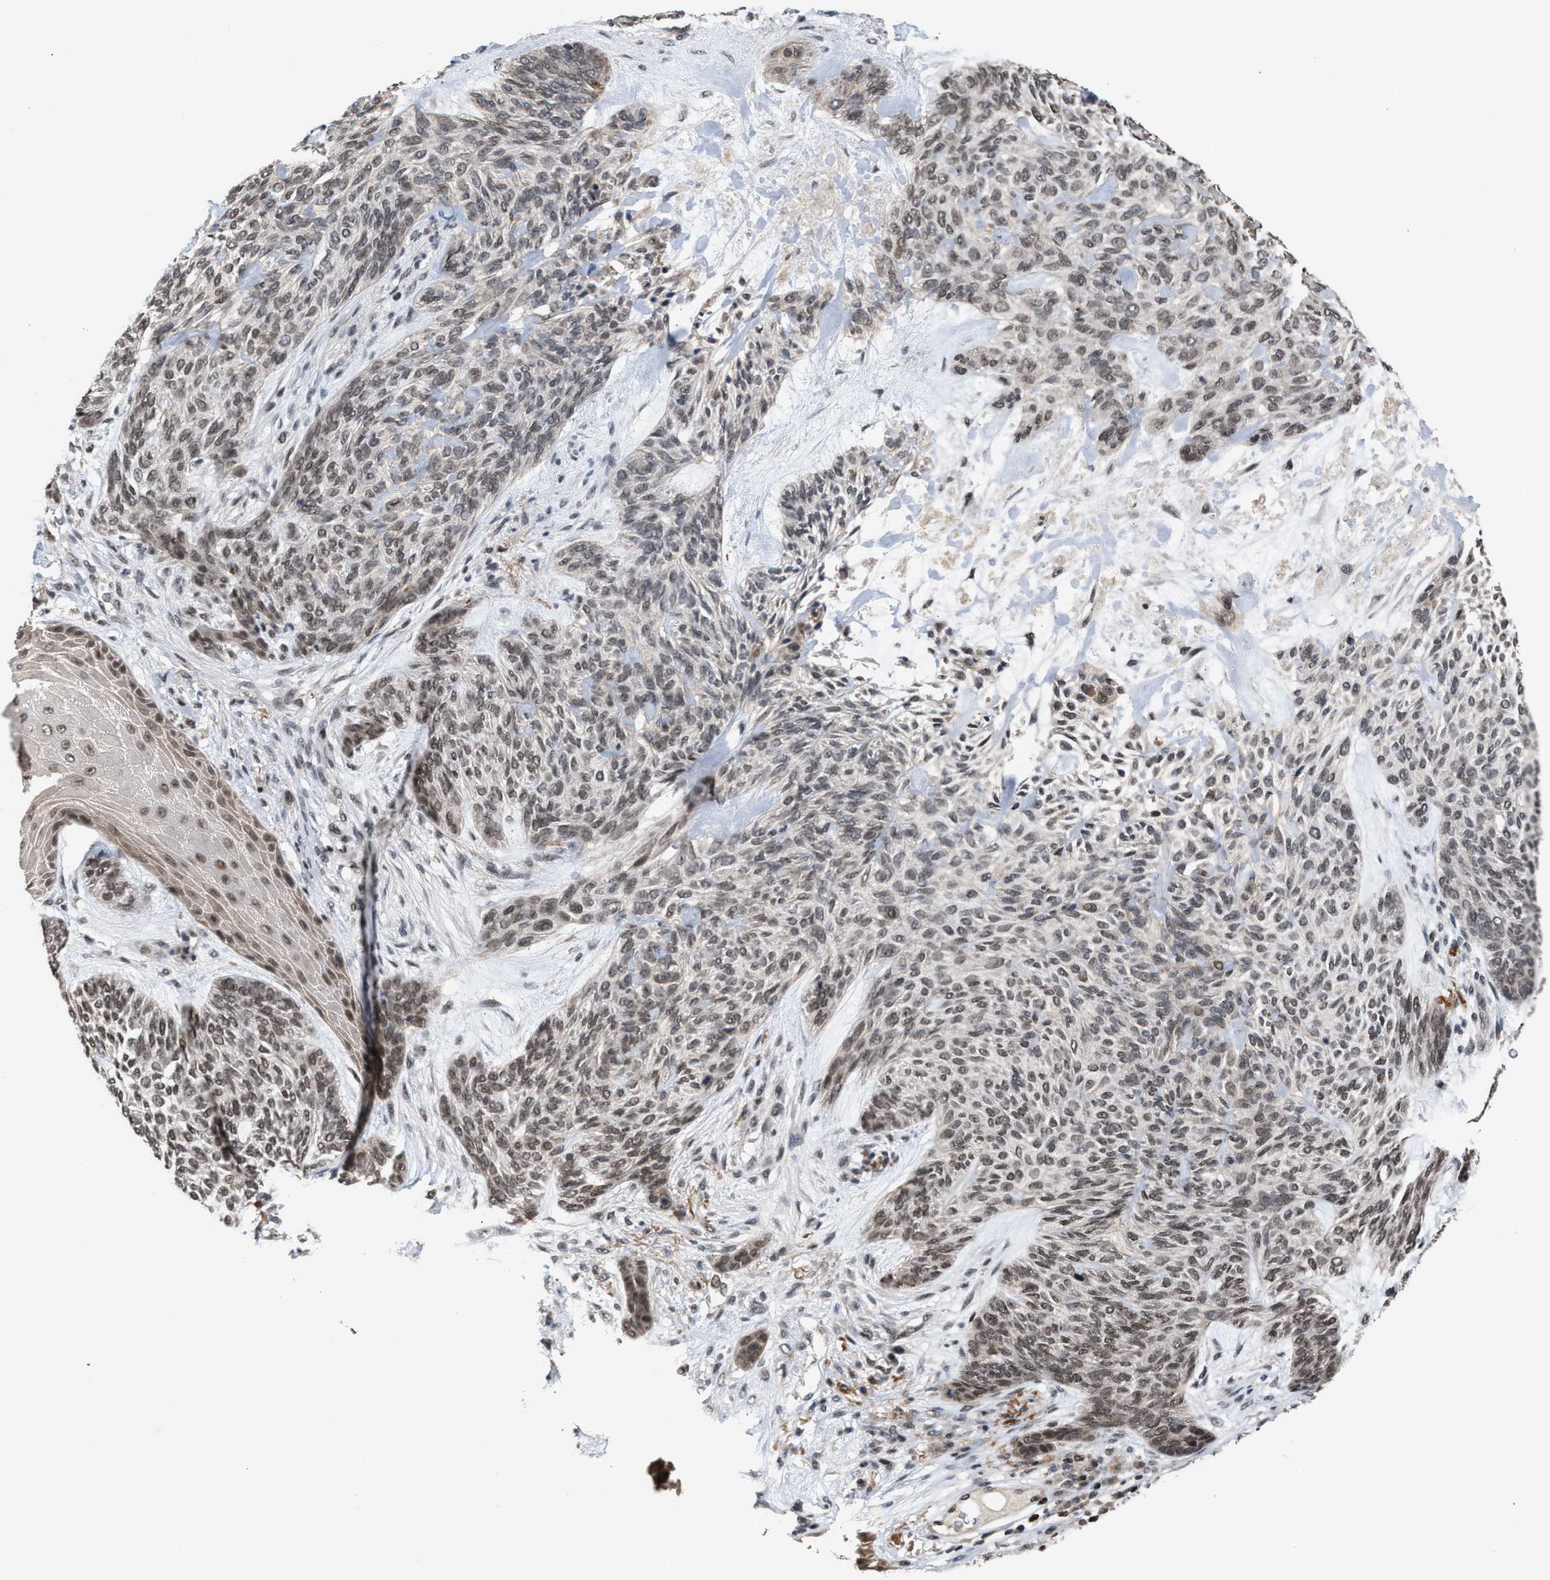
{"staining": {"intensity": "weak", "quantity": "25%-75%", "location": "nuclear"}, "tissue": "skin cancer", "cell_type": "Tumor cells", "image_type": "cancer", "snomed": [{"axis": "morphology", "description": "Basal cell carcinoma"}, {"axis": "topography", "description": "Skin"}], "caption": "The immunohistochemical stain shows weak nuclear positivity in tumor cells of skin cancer (basal cell carcinoma) tissue.", "gene": "C9orf78", "patient": {"sex": "male", "age": 55}}